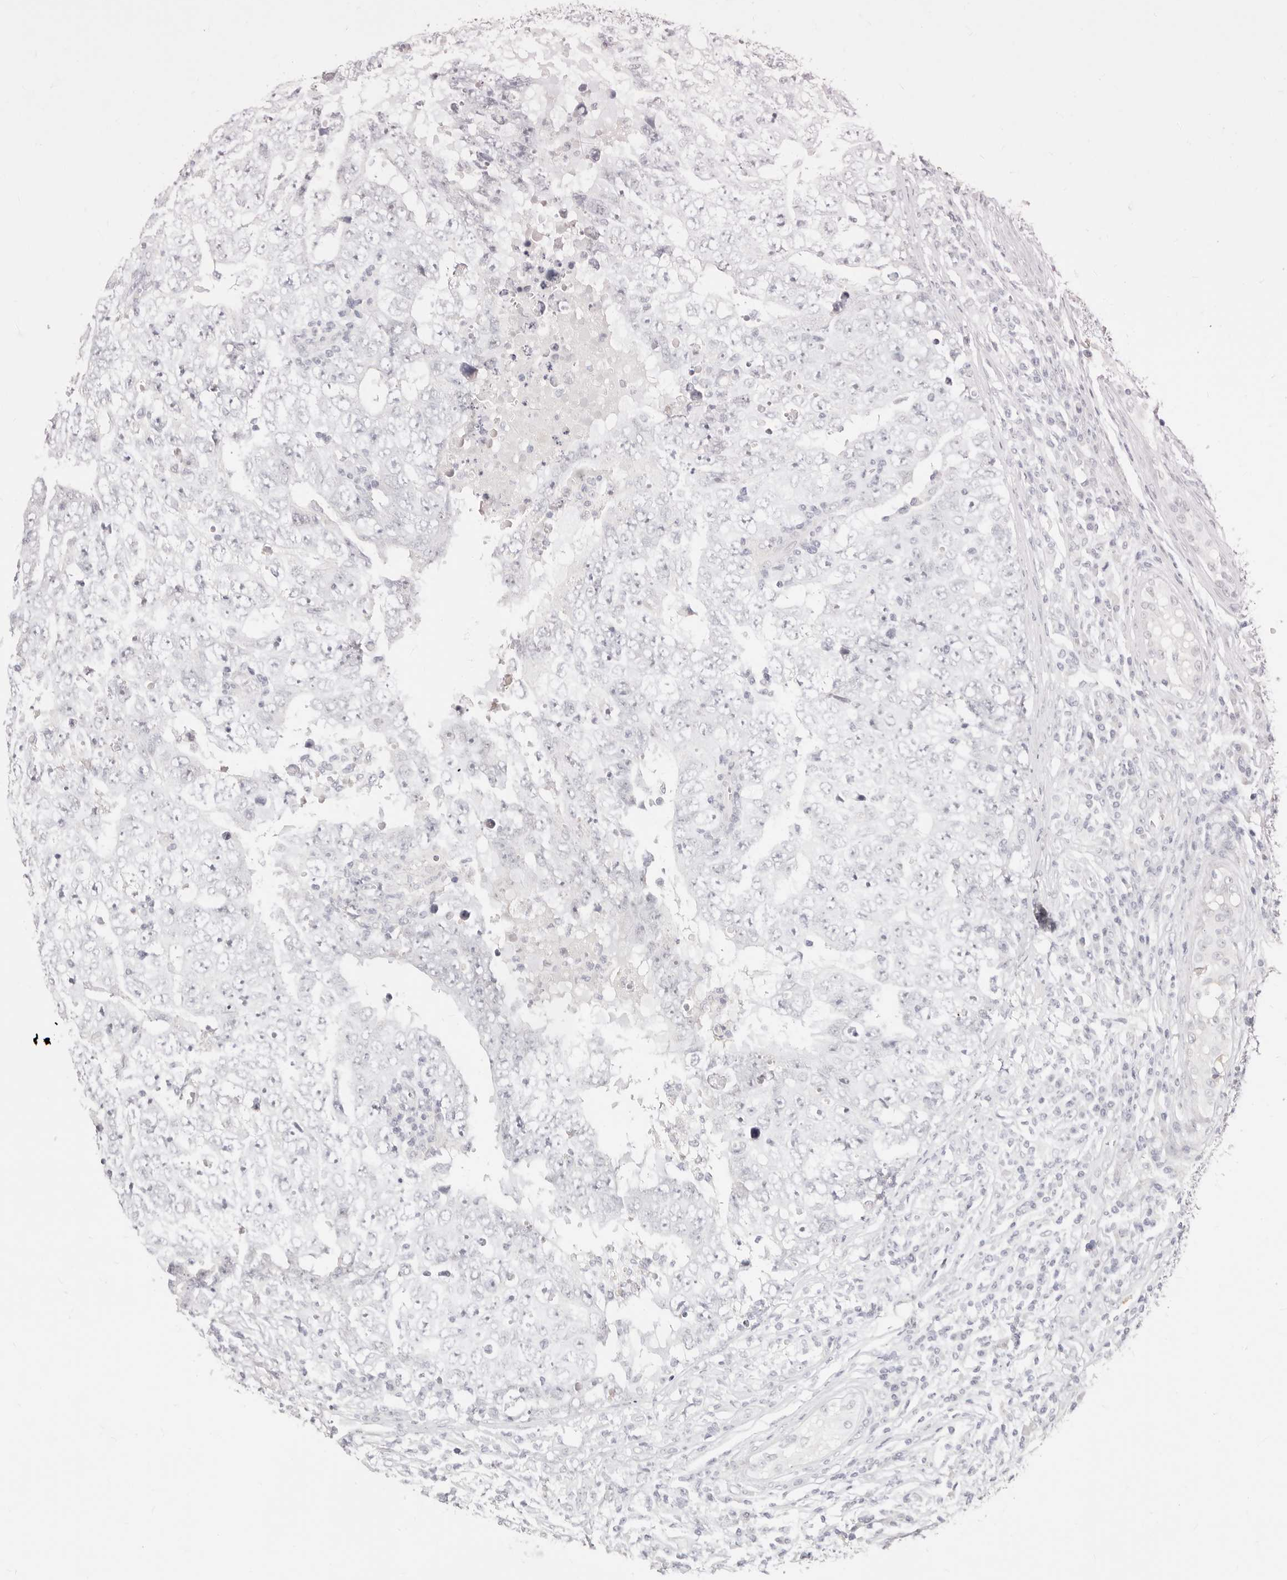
{"staining": {"intensity": "negative", "quantity": "none", "location": "none"}, "tissue": "testis cancer", "cell_type": "Tumor cells", "image_type": "cancer", "snomed": [{"axis": "morphology", "description": "Carcinoma, Embryonal, NOS"}, {"axis": "topography", "description": "Testis"}], "caption": "An immunohistochemistry image of testis cancer is shown. There is no staining in tumor cells of testis cancer. (Brightfield microscopy of DAB (3,3'-diaminobenzidine) immunohistochemistry (IHC) at high magnification).", "gene": "ASCL1", "patient": {"sex": "male", "age": 26}}